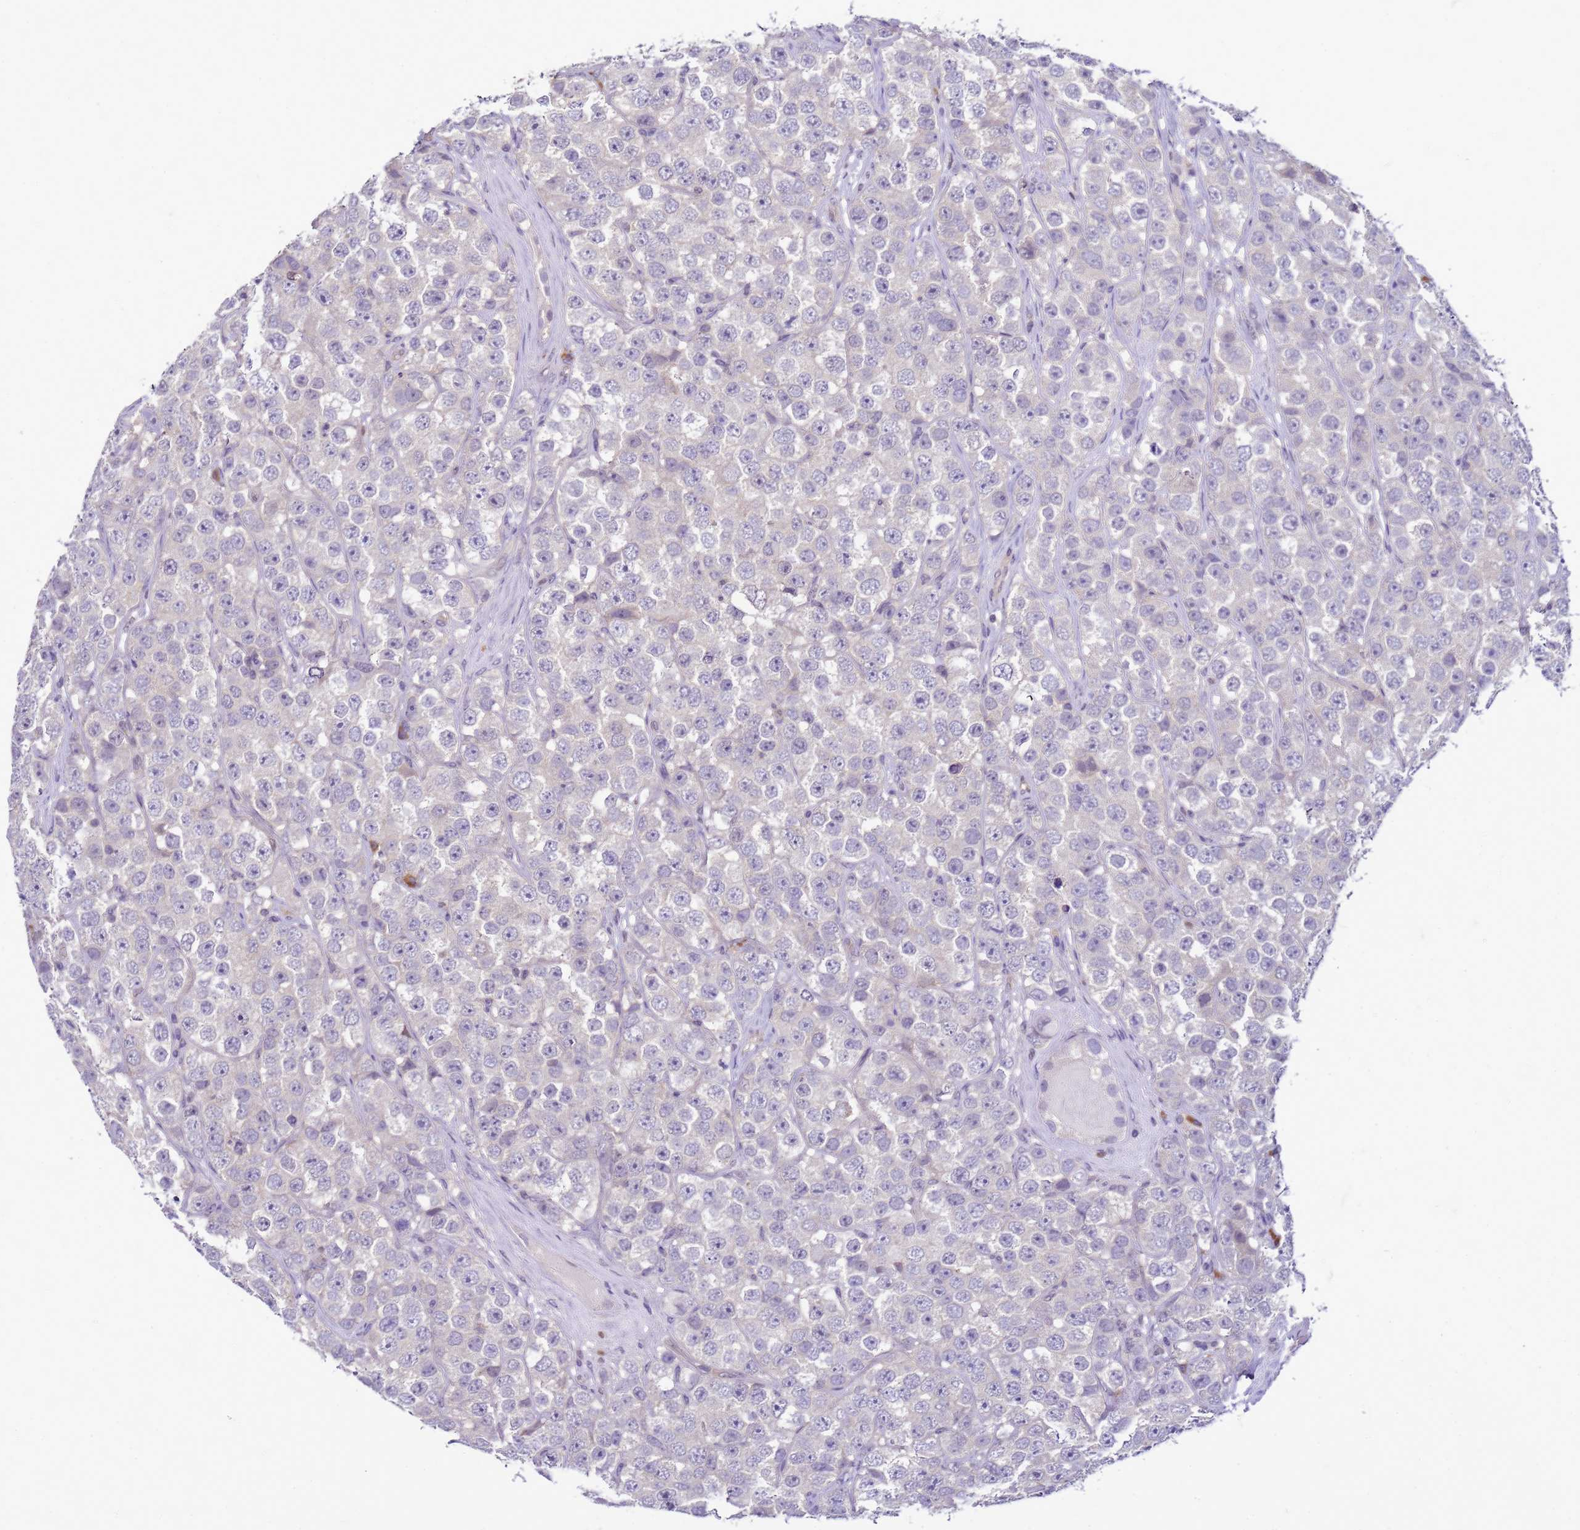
{"staining": {"intensity": "negative", "quantity": "none", "location": "none"}, "tissue": "testis cancer", "cell_type": "Tumor cells", "image_type": "cancer", "snomed": [{"axis": "morphology", "description": "Seminoma, NOS"}, {"axis": "topography", "description": "Testis"}], "caption": "A high-resolution histopathology image shows immunohistochemistry staining of testis cancer (seminoma), which reveals no significant expression in tumor cells. Brightfield microscopy of immunohistochemistry stained with DAB (3,3'-diaminobenzidine) (brown) and hematoxylin (blue), captured at high magnification.", "gene": "DDI2", "patient": {"sex": "male", "age": 28}}